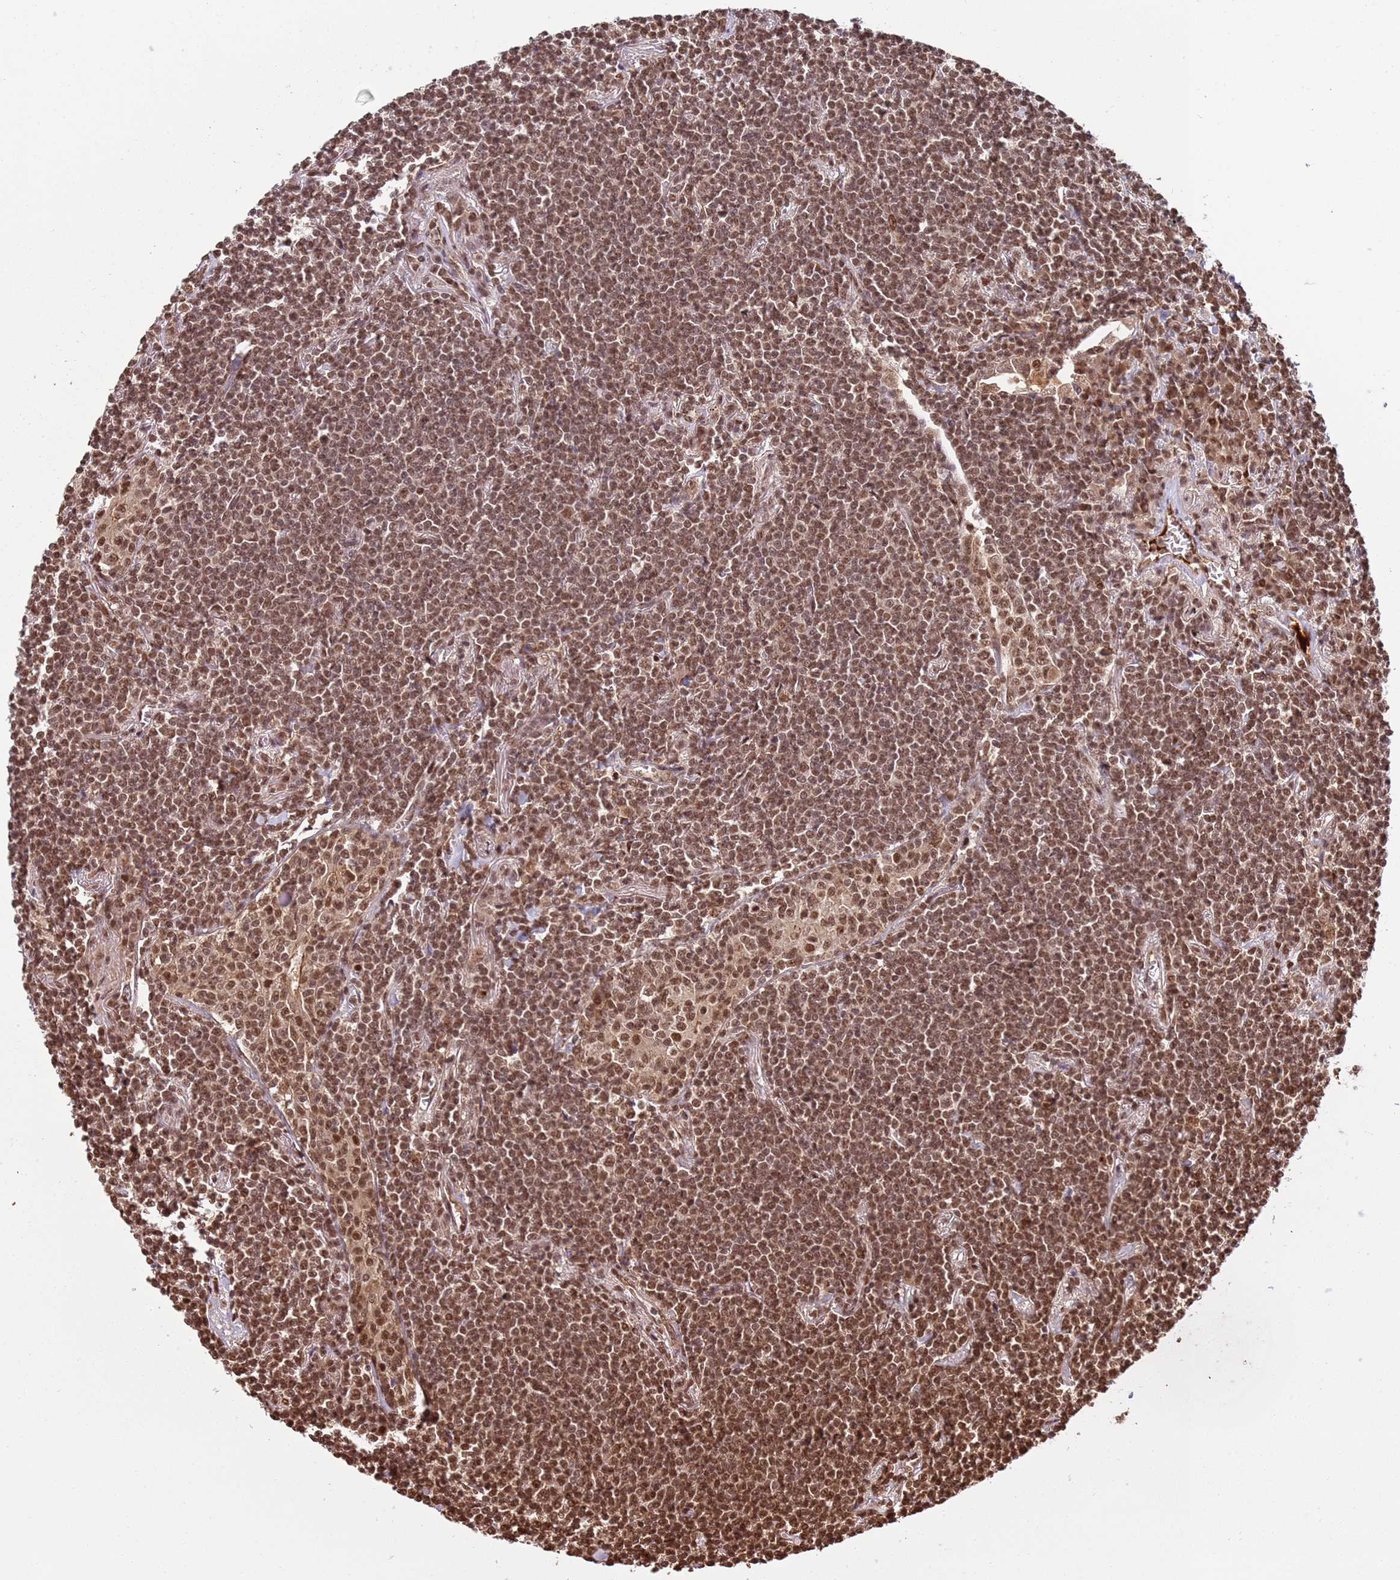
{"staining": {"intensity": "moderate", "quantity": ">75%", "location": "nuclear"}, "tissue": "lymphoma", "cell_type": "Tumor cells", "image_type": "cancer", "snomed": [{"axis": "morphology", "description": "Malignant lymphoma, non-Hodgkin's type, Low grade"}, {"axis": "topography", "description": "Lung"}], "caption": "Tumor cells reveal moderate nuclear expression in approximately >75% of cells in low-grade malignant lymphoma, non-Hodgkin's type.", "gene": "ZBTB12", "patient": {"sex": "female", "age": 71}}